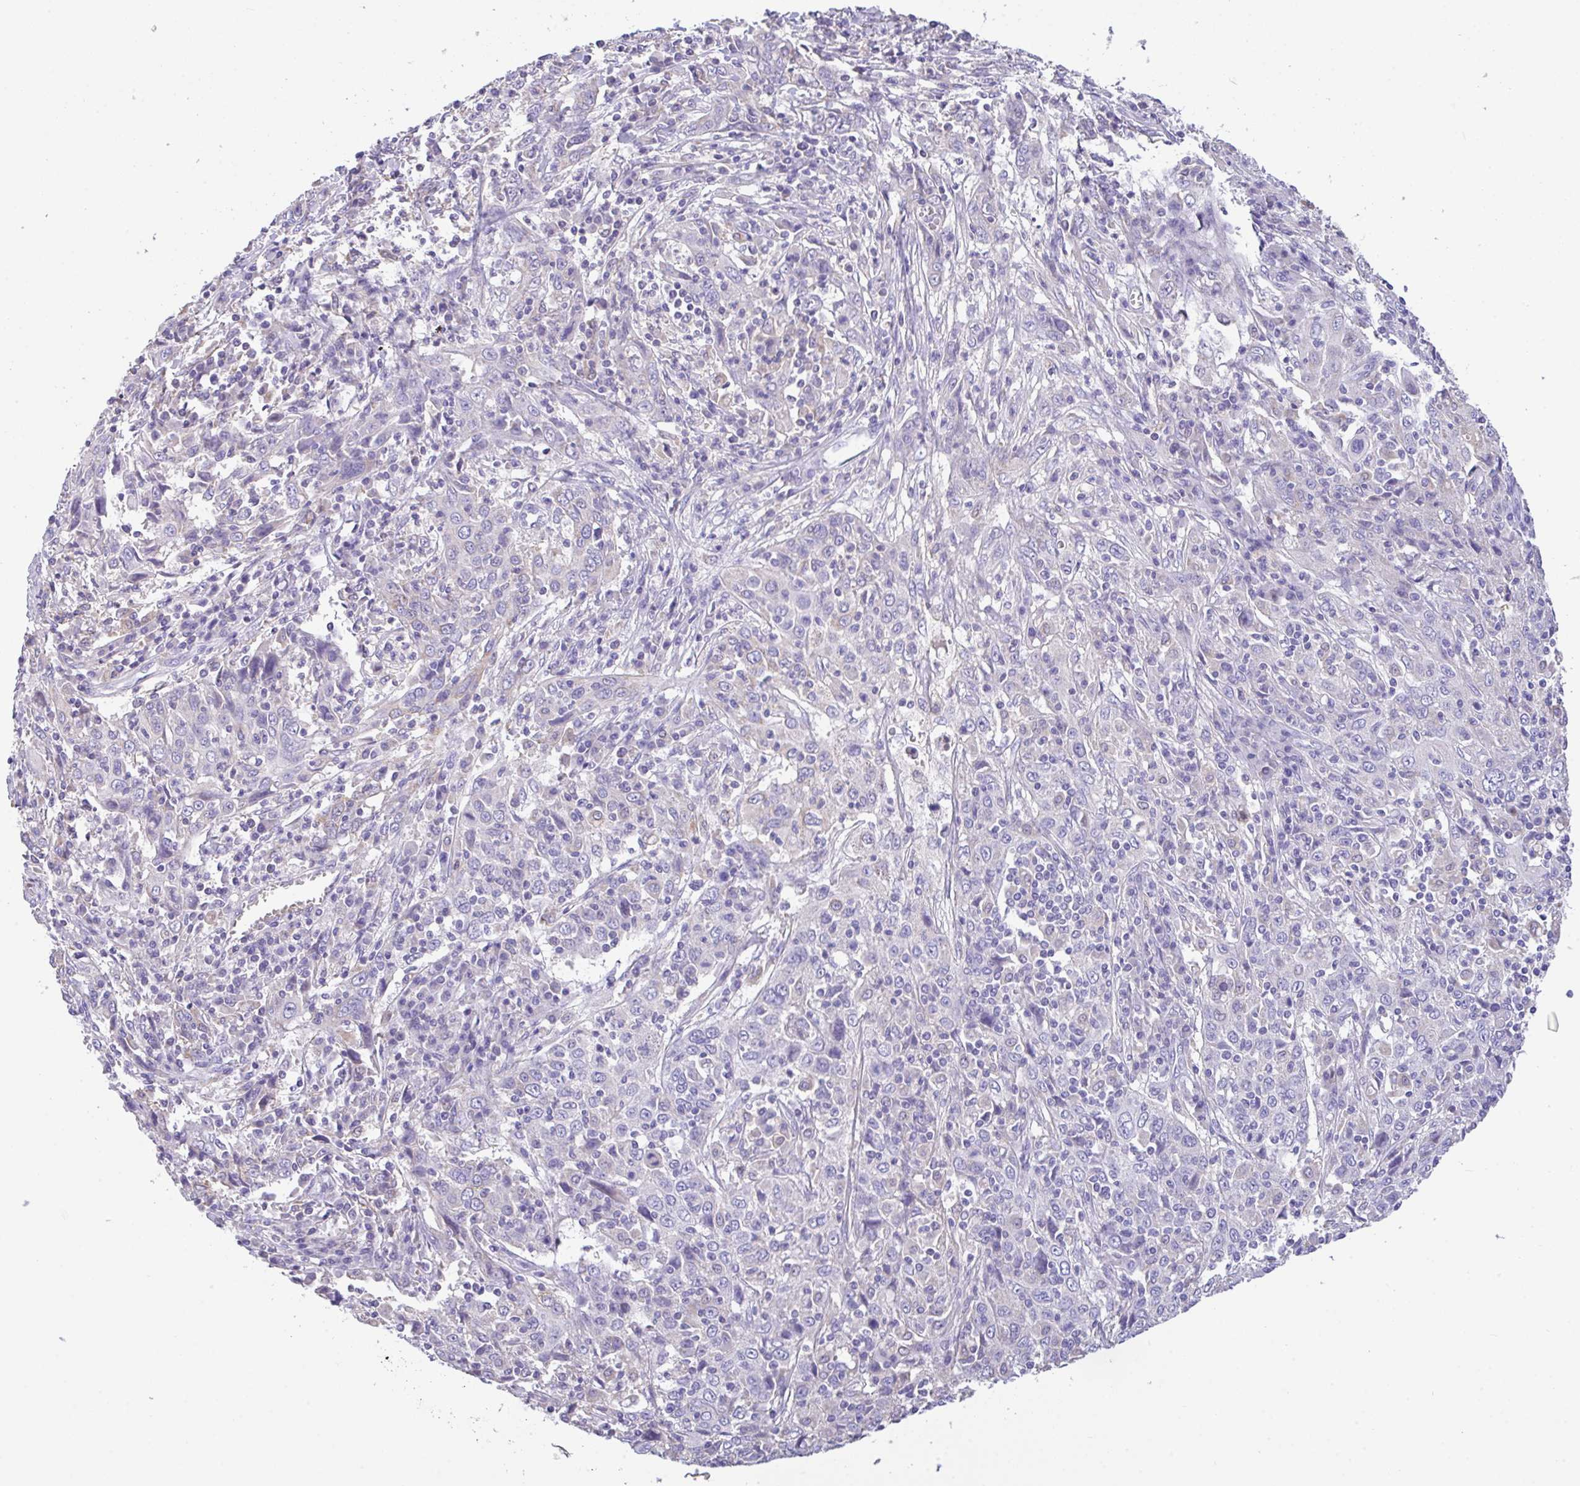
{"staining": {"intensity": "negative", "quantity": "none", "location": "none"}, "tissue": "cervical cancer", "cell_type": "Tumor cells", "image_type": "cancer", "snomed": [{"axis": "morphology", "description": "Squamous cell carcinoma, NOS"}, {"axis": "topography", "description": "Cervix"}], "caption": "Tumor cells show no significant protein expression in squamous cell carcinoma (cervical).", "gene": "CA10", "patient": {"sex": "female", "age": 46}}